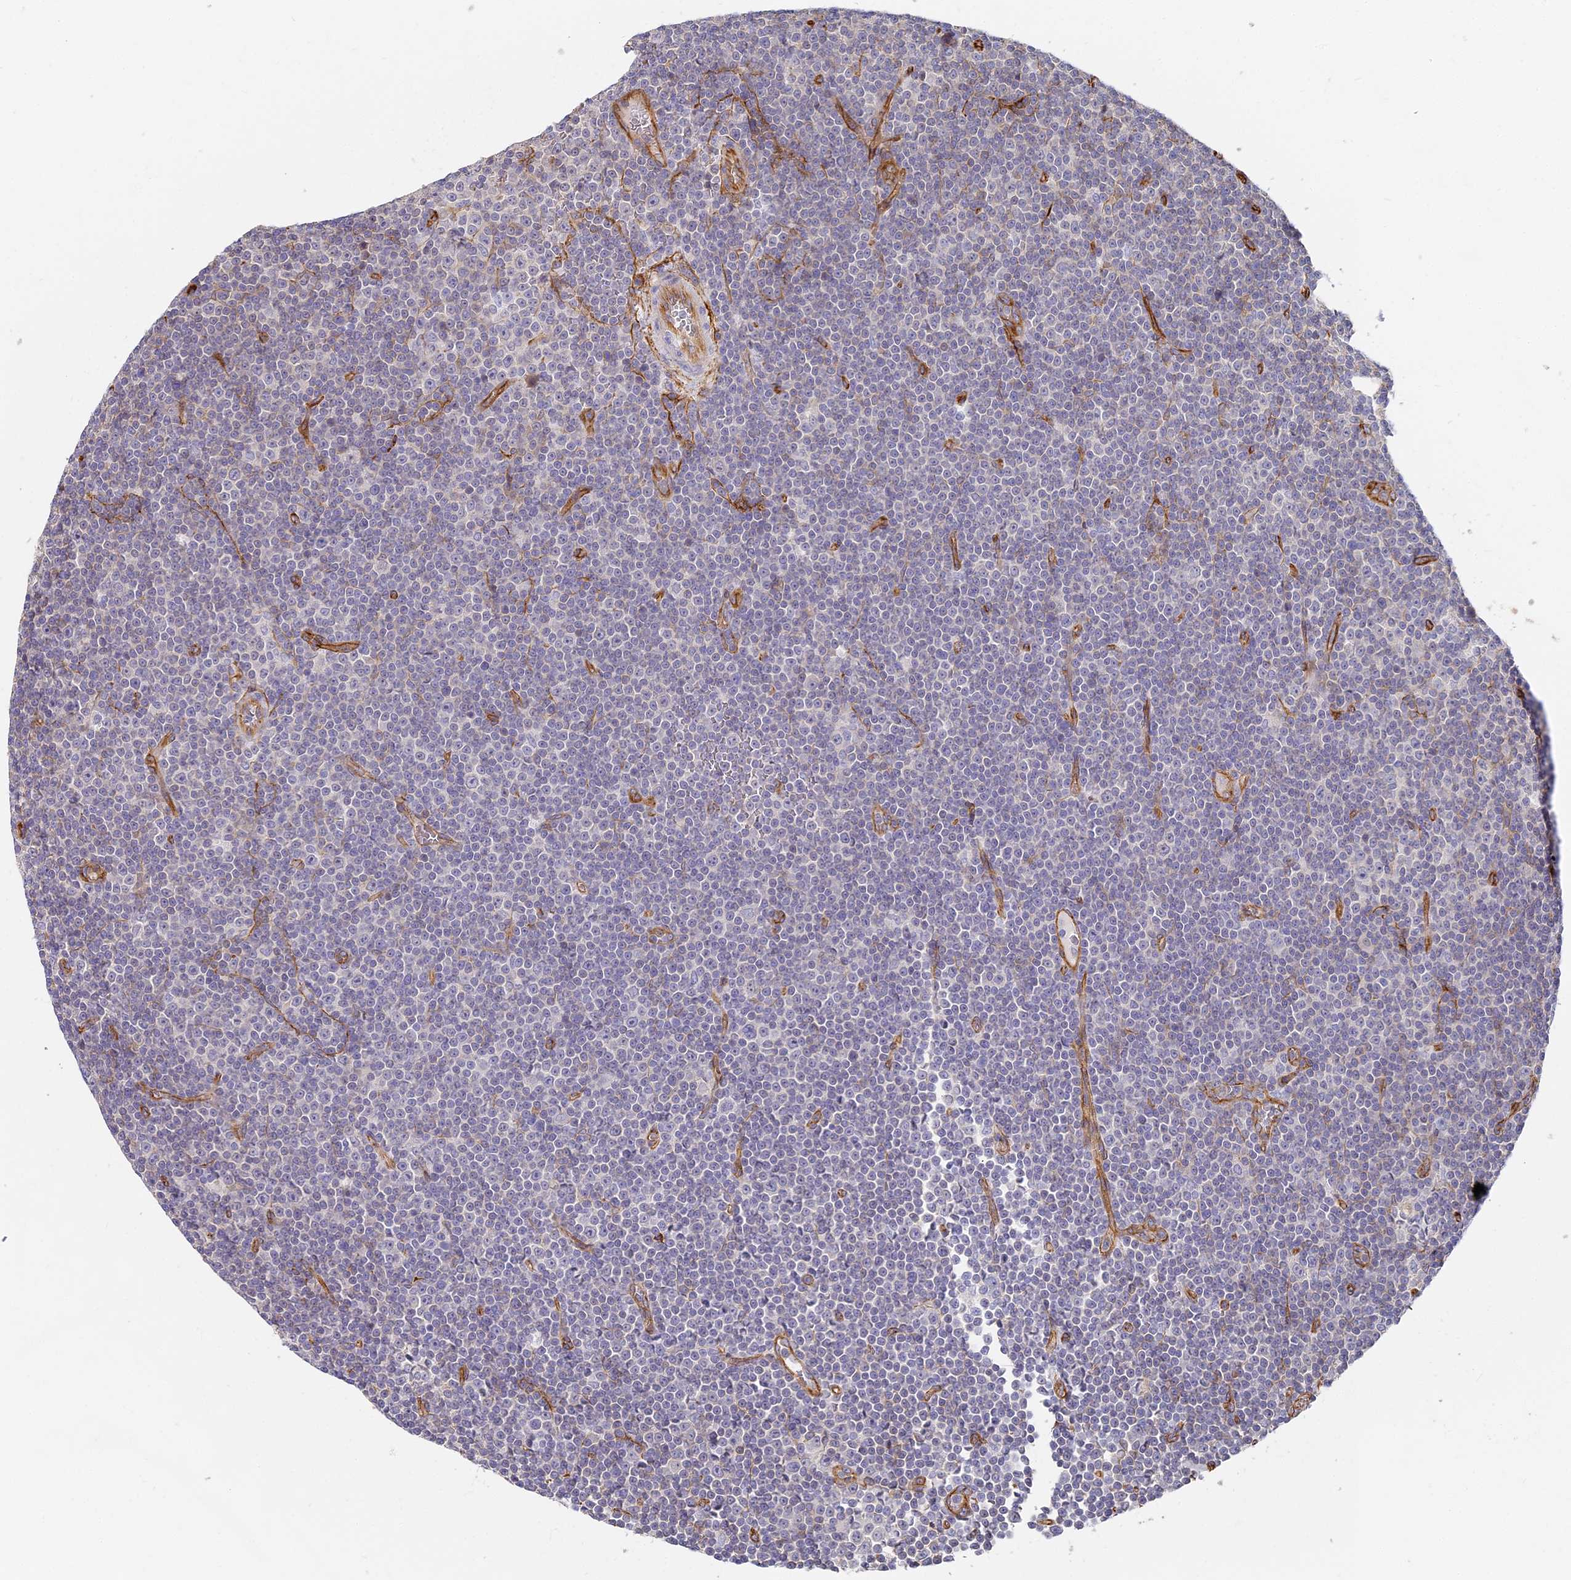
{"staining": {"intensity": "negative", "quantity": "none", "location": "none"}, "tissue": "lymphoma", "cell_type": "Tumor cells", "image_type": "cancer", "snomed": [{"axis": "morphology", "description": "Malignant lymphoma, non-Hodgkin's type, Low grade"}, {"axis": "topography", "description": "Lymph node"}], "caption": "Tumor cells are negative for protein expression in human lymphoma. Brightfield microscopy of immunohistochemistry stained with DAB (3,3'-diaminobenzidine) (brown) and hematoxylin (blue), captured at high magnification.", "gene": "CCDC30", "patient": {"sex": "female", "age": 67}}